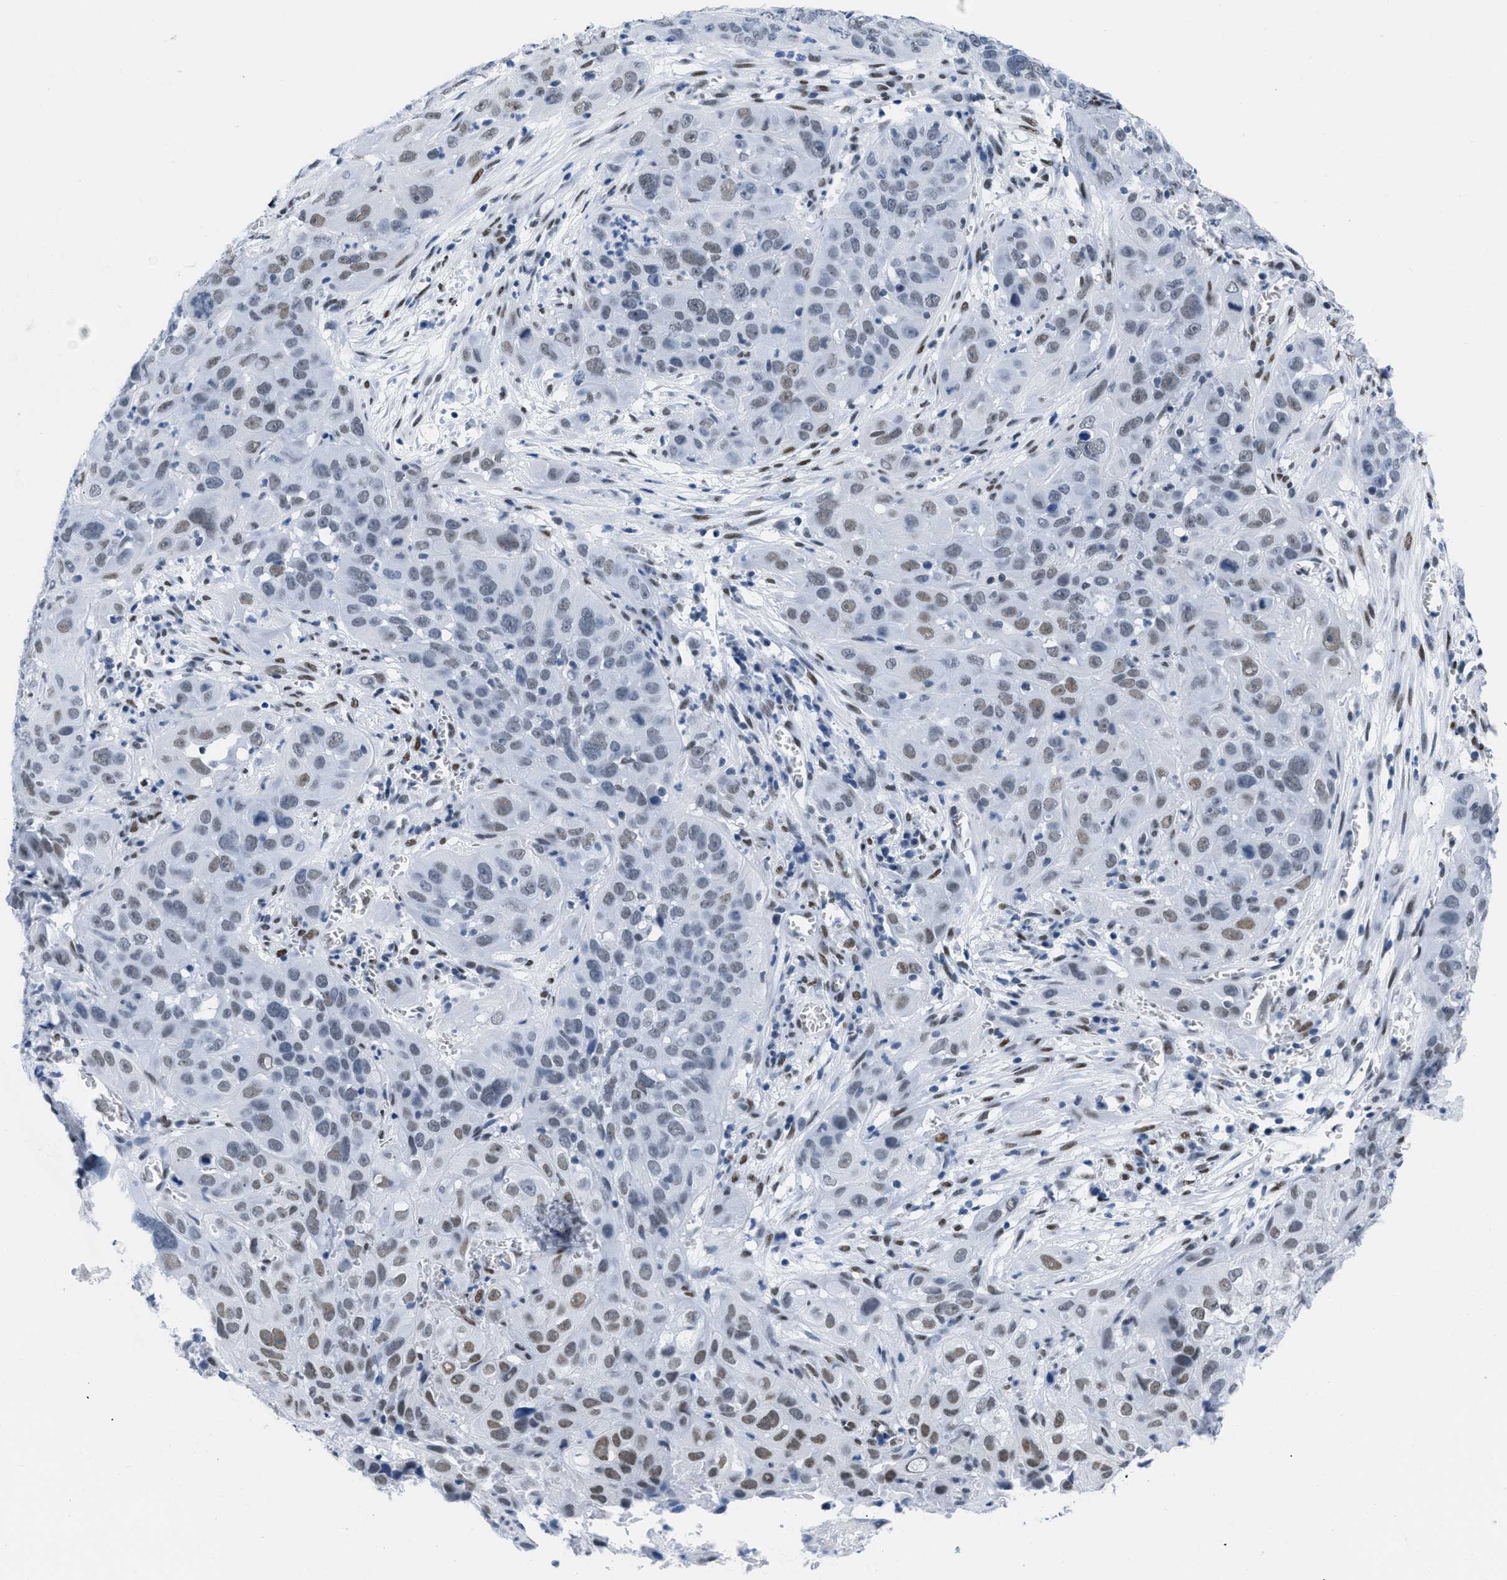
{"staining": {"intensity": "moderate", "quantity": "25%-75%", "location": "nuclear"}, "tissue": "cervical cancer", "cell_type": "Tumor cells", "image_type": "cancer", "snomed": [{"axis": "morphology", "description": "Squamous cell carcinoma, NOS"}, {"axis": "topography", "description": "Cervix"}], "caption": "Cervical squamous cell carcinoma stained with a brown dye displays moderate nuclear positive expression in about 25%-75% of tumor cells.", "gene": "CTBP1", "patient": {"sex": "female", "age": 32}}